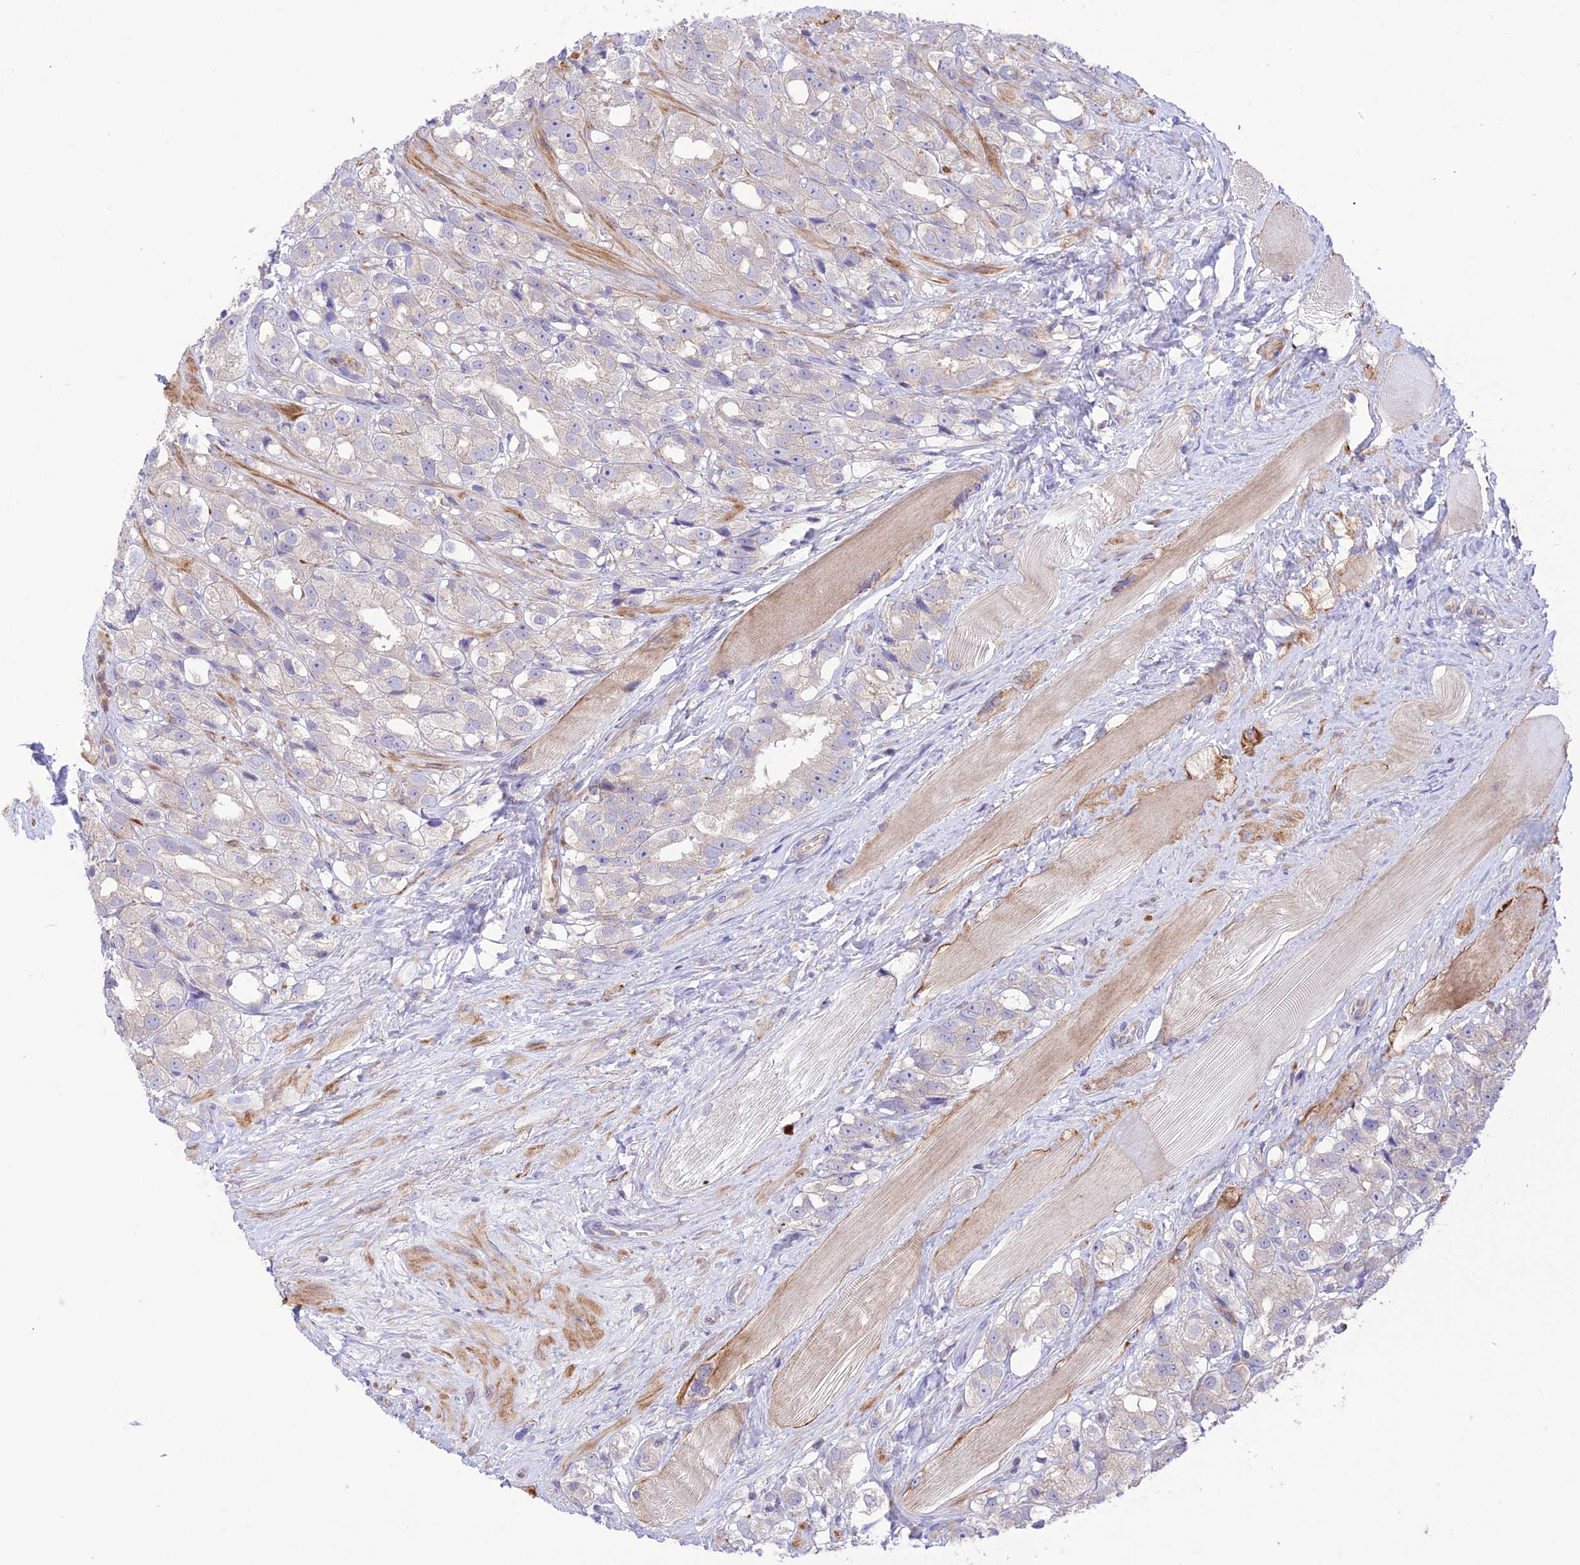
{"staining": {"intensity": "negative", "quantity": "none", "location": "none"}, "tissue": "prostate cancer", "cell_type": "Tumor cells", "image_type": "cancer", "snomed": [{"axis": "morphology", "description": "Adenocarcinoma, NOS"}, {"axis": "topography", "description": "Prostate"}], "caption": "The image reveals no significant positivity in tumor cells of prostate adenocarcinoma.", "gene": "FCHSD1", "patient": {"sex": "male", "age": 79}}